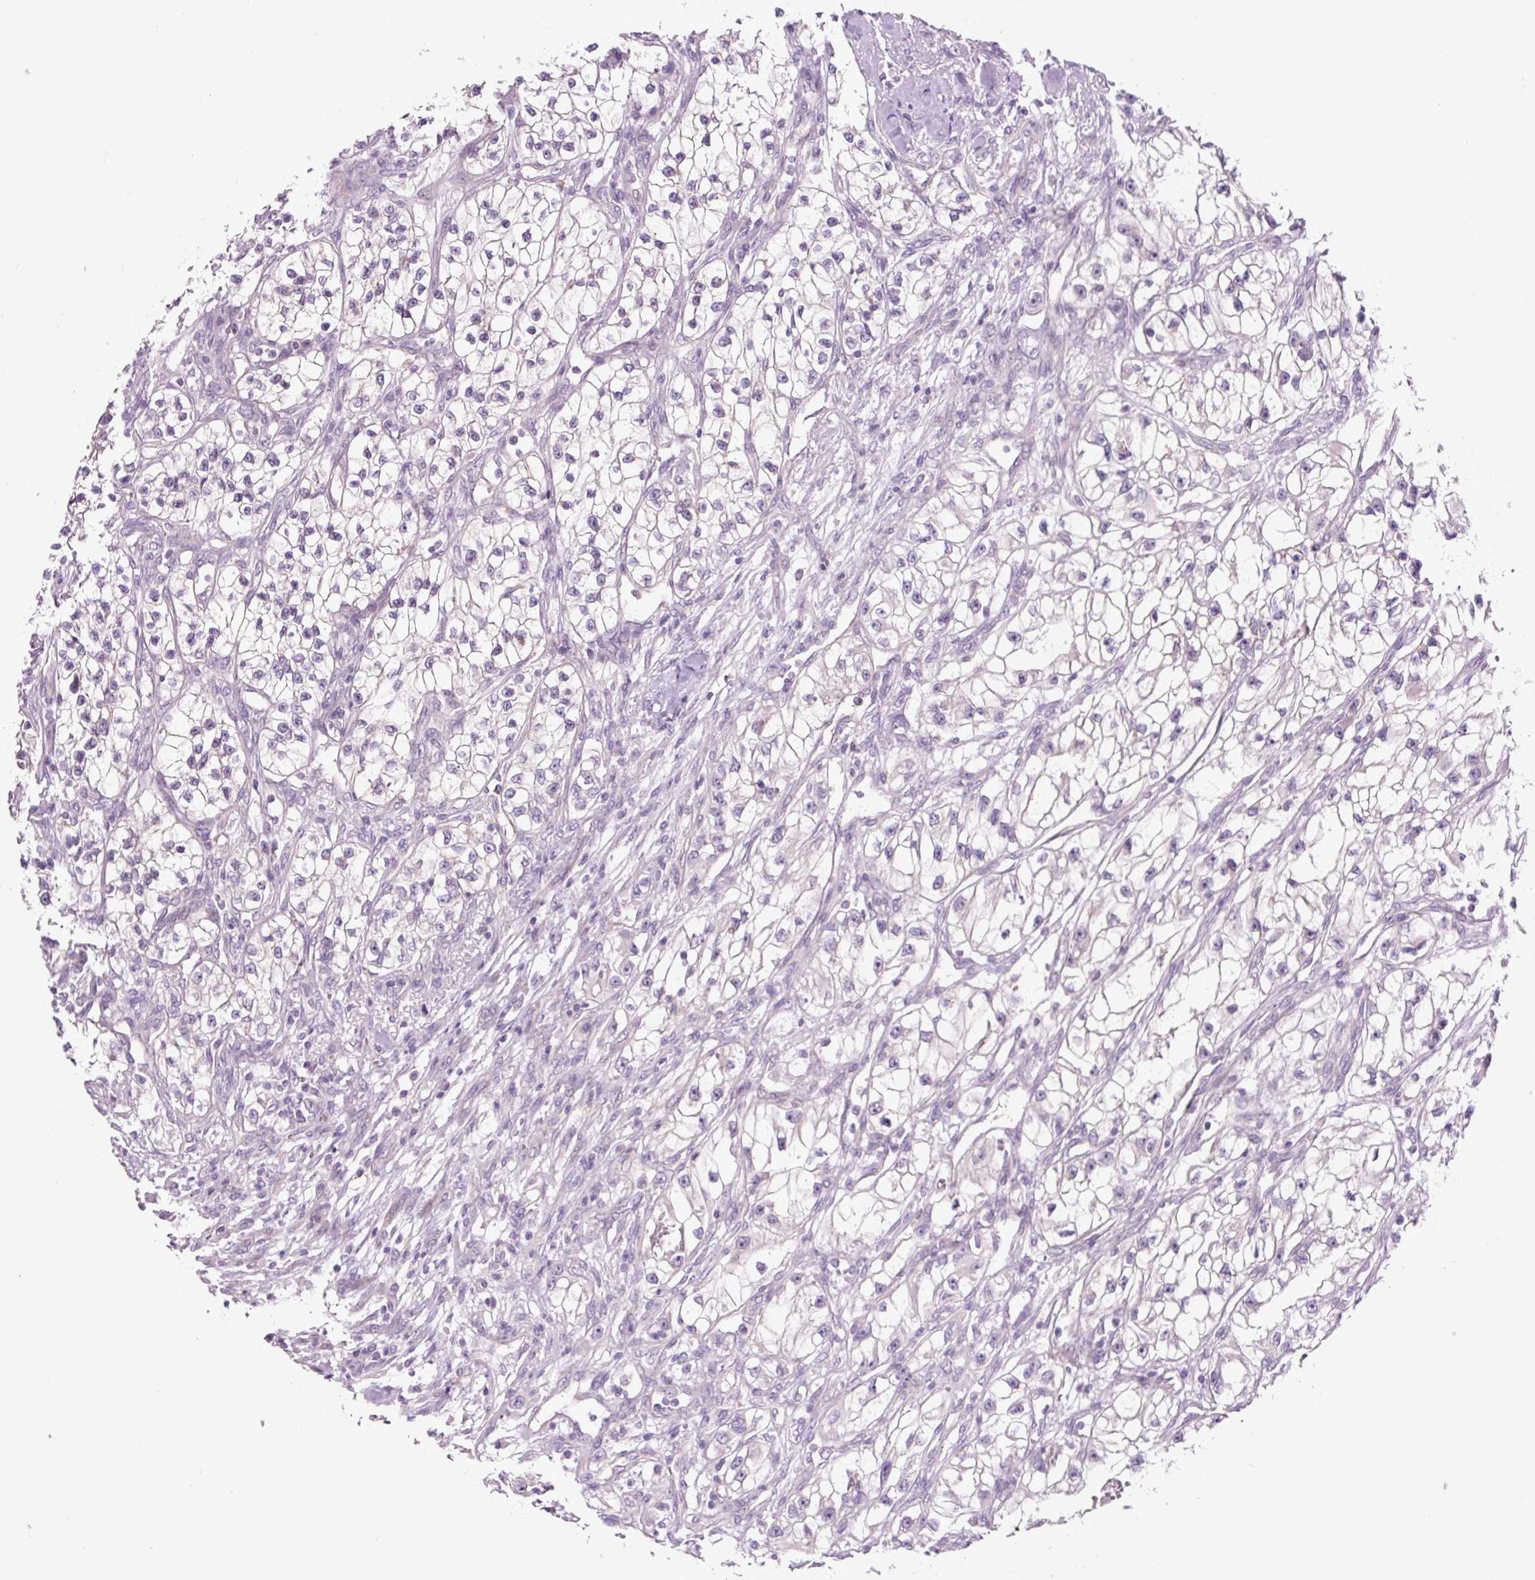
{"staining": {"intensity": "negative", "quantity": "none", "location": "none"}, "tissue": "renal cancer", "cell_type": "Tumor cells", "image_type": "cancer", "snomed": [{"axis": "morphology", "description": "Adenocarcinoma, NOS"}, {"axis": "topography", "description": "Kidney"}], "caption": "High magnification brightfield microscopy of renal cancer stained with DAB (brown) and counterstained with hematoxylin (blue): tumor cells show no significant positivity.", "gene": "OGDHL", "patient": {"sex": "female", "age": 57}}